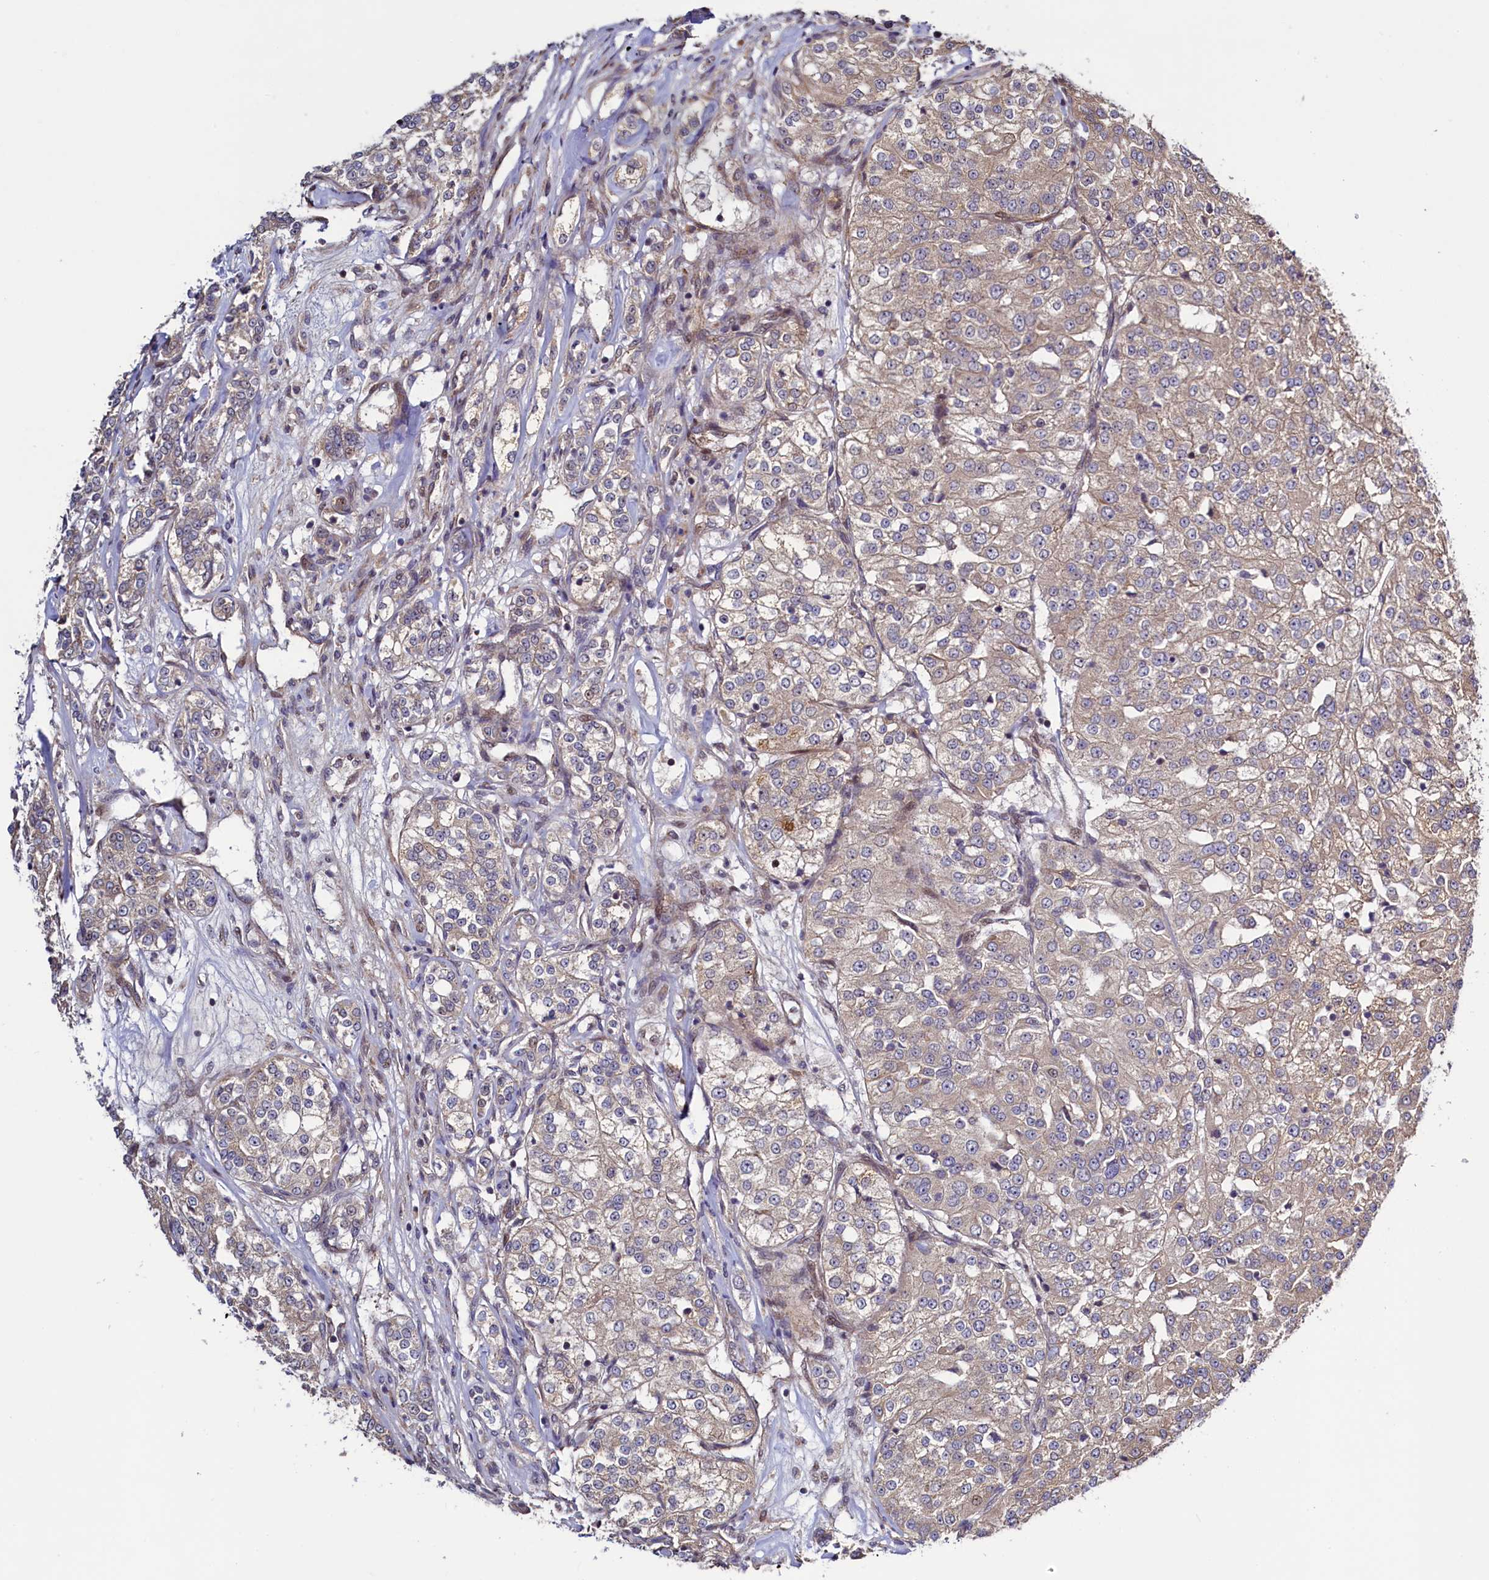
{"staining": {"intensity": "weak", "quantity": ">75%", "location": "cytoplasmic/membranous"}, "tissue": "renal cancer", "cell_type": "Tumor cells", "image_type": "cancer", "snomed": [{"axis": "morphology", "description": "Adenocarcinoma, NOS"}, {"axis": "topography", "description": "Kidney"}], "caption": "A photomicrograph showing weak cytoplasmic/membranous staining in about >75% of tumor cells in renal adenocarcinoma, as visualized by brown immunohistochemical staining.", "gene": "RBFA", "patient": {"sex": "female", "age": 63}}